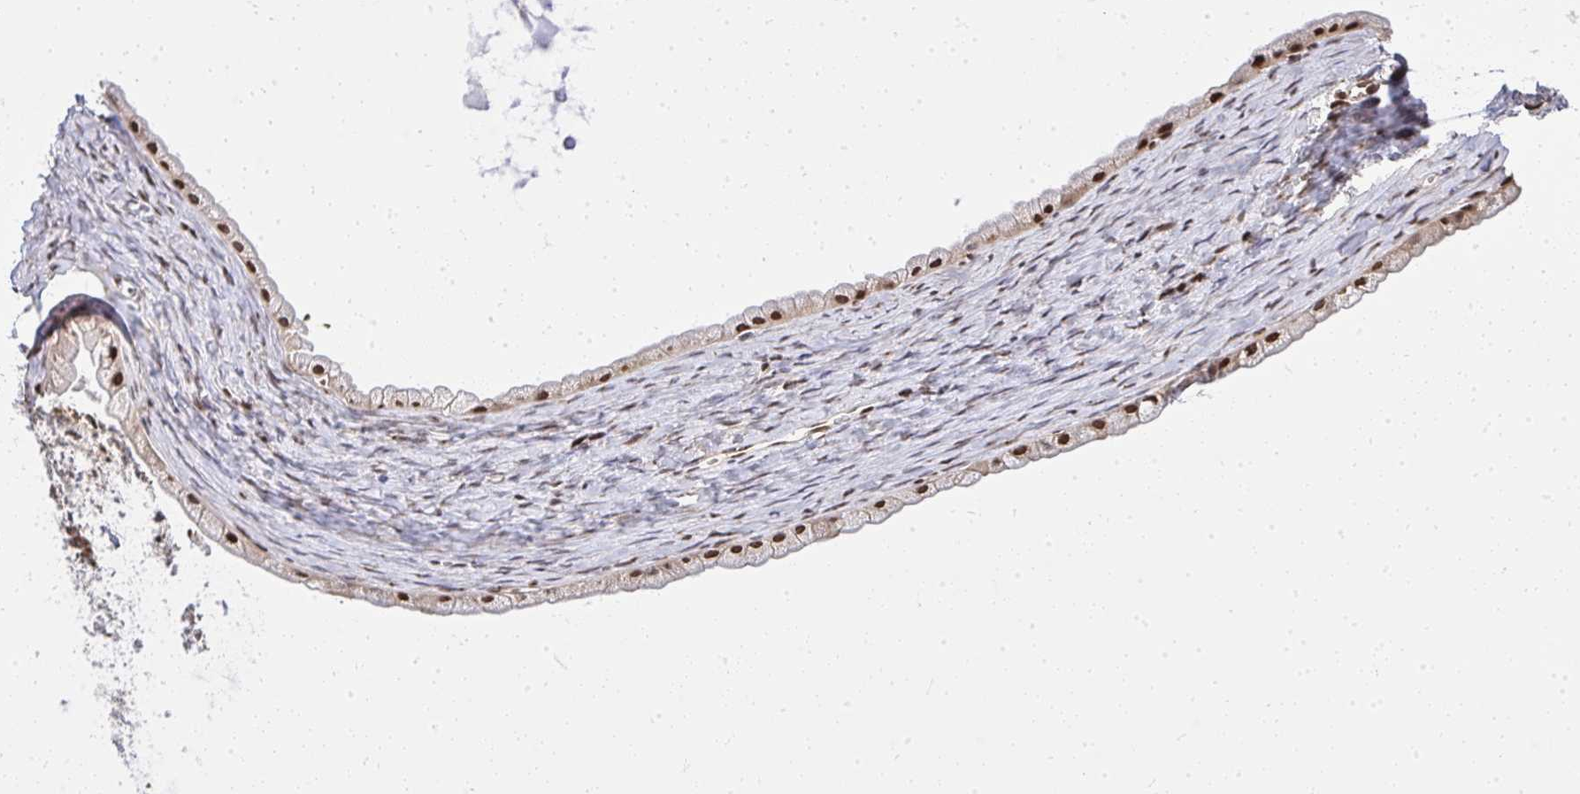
{"staining": {"intensity": "moderate", "quantity": ">75%", "location": "nuclear"}, "tissue": "ovarian cancer", "cell_type": "Tumor cells", "image_type": "cancer", "snomed": [{"axis": "morphology", "description": "Cystadenocarcinoma, mucinous, NOS"}, {"axis": "topography", "description": "Ovary"}], "caption": "Tumor cells reveal medium levels of moderate nuclear expression in about >75% of cells in ovarian cancer. (IHC, brightfield microscopy, high magnification).", "gene": "PIGY", "patient": {"sex": "female", "age": 61}}